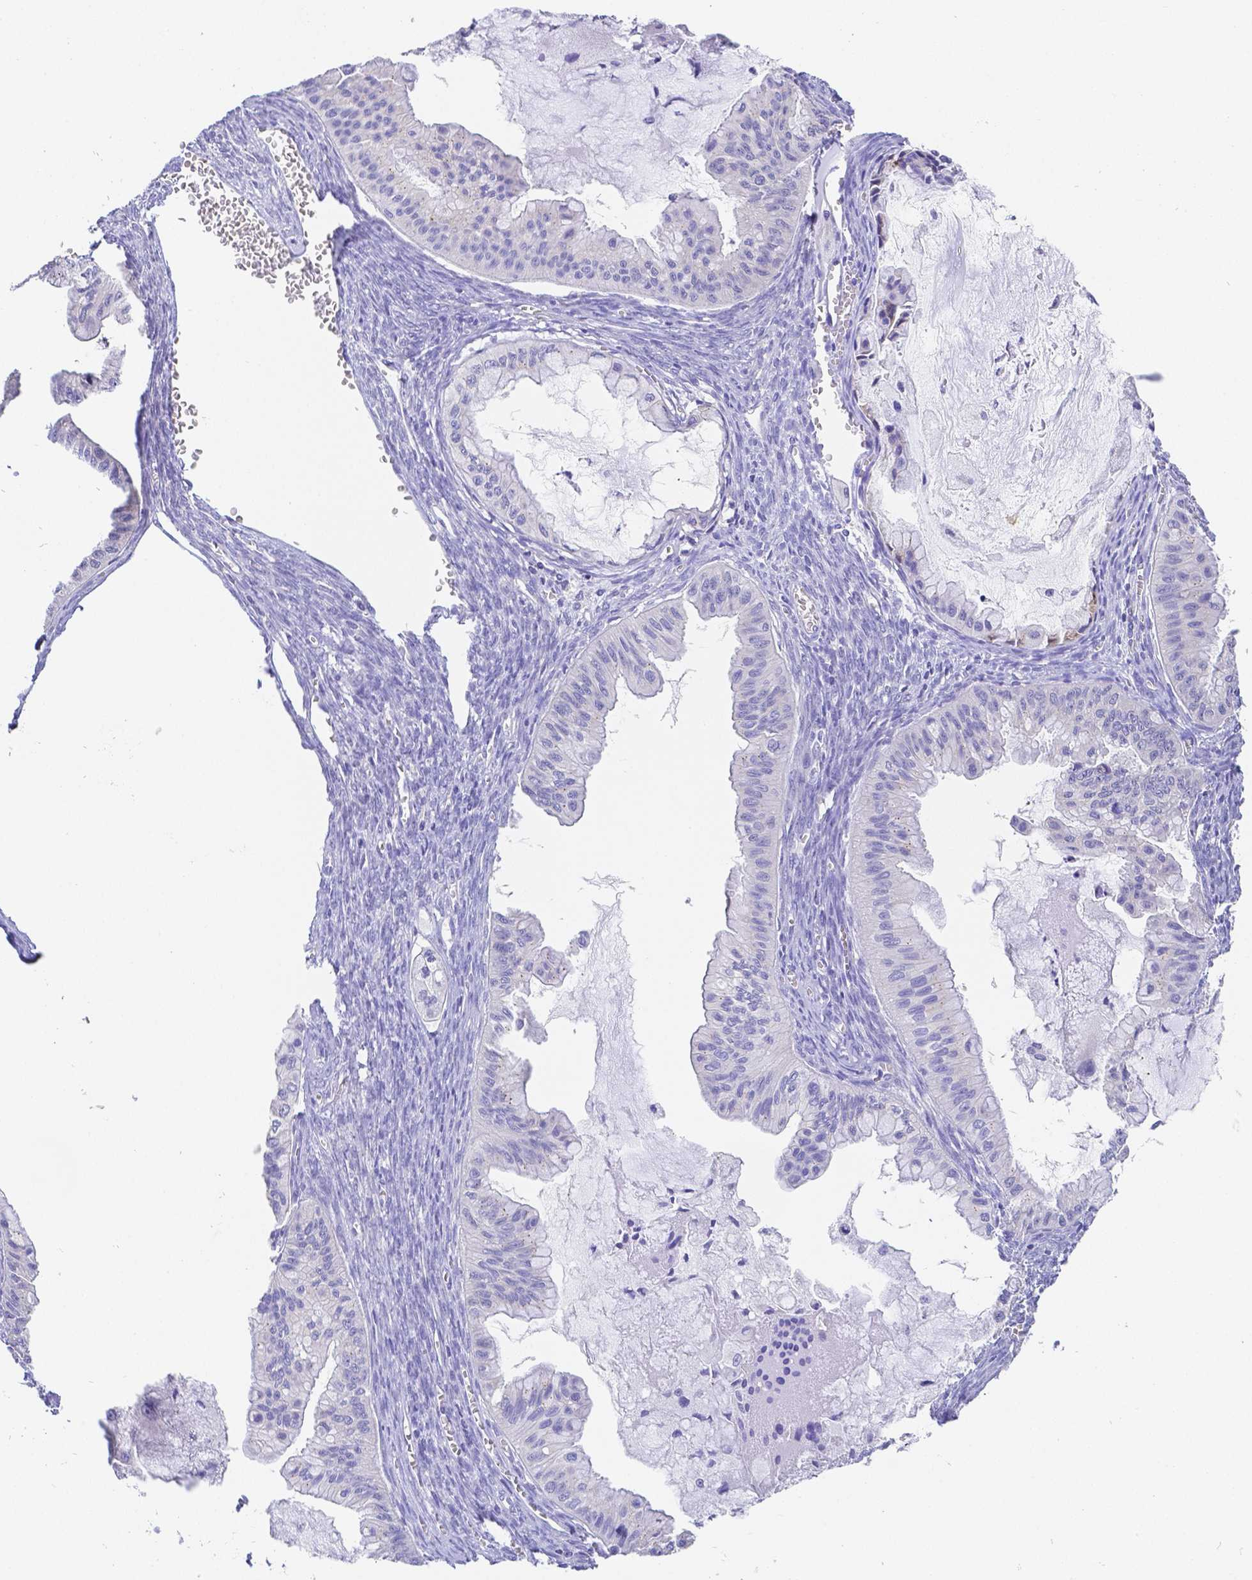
{"staining": {"intensity": "negative", "quantity": "none", "location": "none"}, "tissue": "ovarian cancer", "cell_type": "Tumor cells", "image_type": "cancer", "snomed": [{"axis": "morphology", "description": "Cystadenocarcinoma, mucinous, NOS"}, {"axis": "topography", "description": "Ovary"}], "caption": "High magnification brightfield microscopy of ovarian cancer stained with DAB (3,3'-diaminobenzidine) (brown) and counterstained with hematoxylin (blue): tumor cells show no significant expression.", "gene": "ZG16B", "patient": {"sex": "female", "age": 72}}